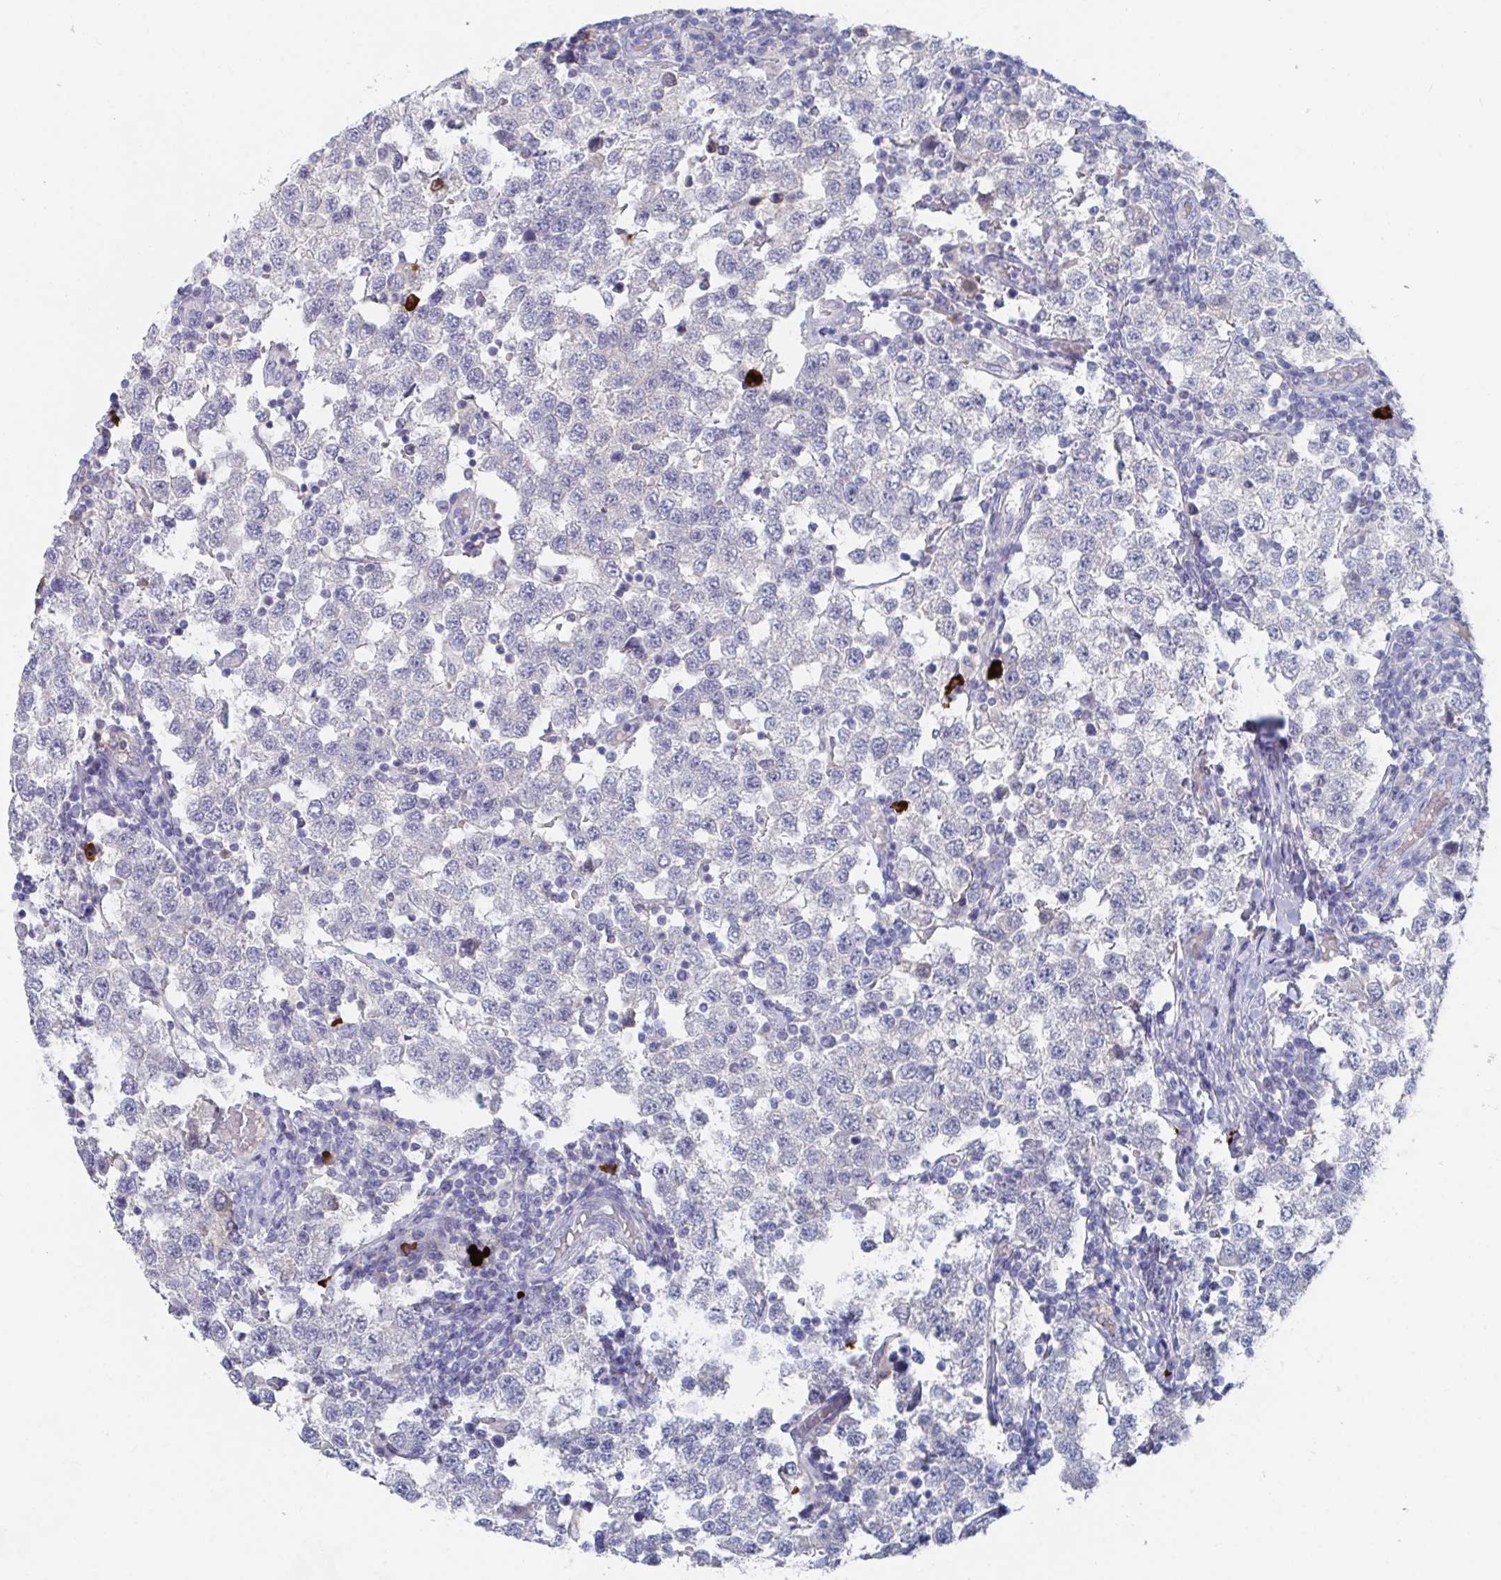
{"staining": {"intensity": "negative", "quantity": "none", "location": "none"}, "tissue": "testis cancer", "cell_type": "Tumor cells", "image_type": "cancer", "snomed": [{"axis": "morphology", "description": "Seminoma, NOS"}, {"axis": "topography", "description": "Testis"}], "caption": "This histopathology image is of testis cancer stained with immunohistochemistry to label a protein in brown with the nuclei are counter-stained blue. There is no expression in tumor cells.", "gene": "KCNK5", "patient": {"sex": "male", "age": 34}}